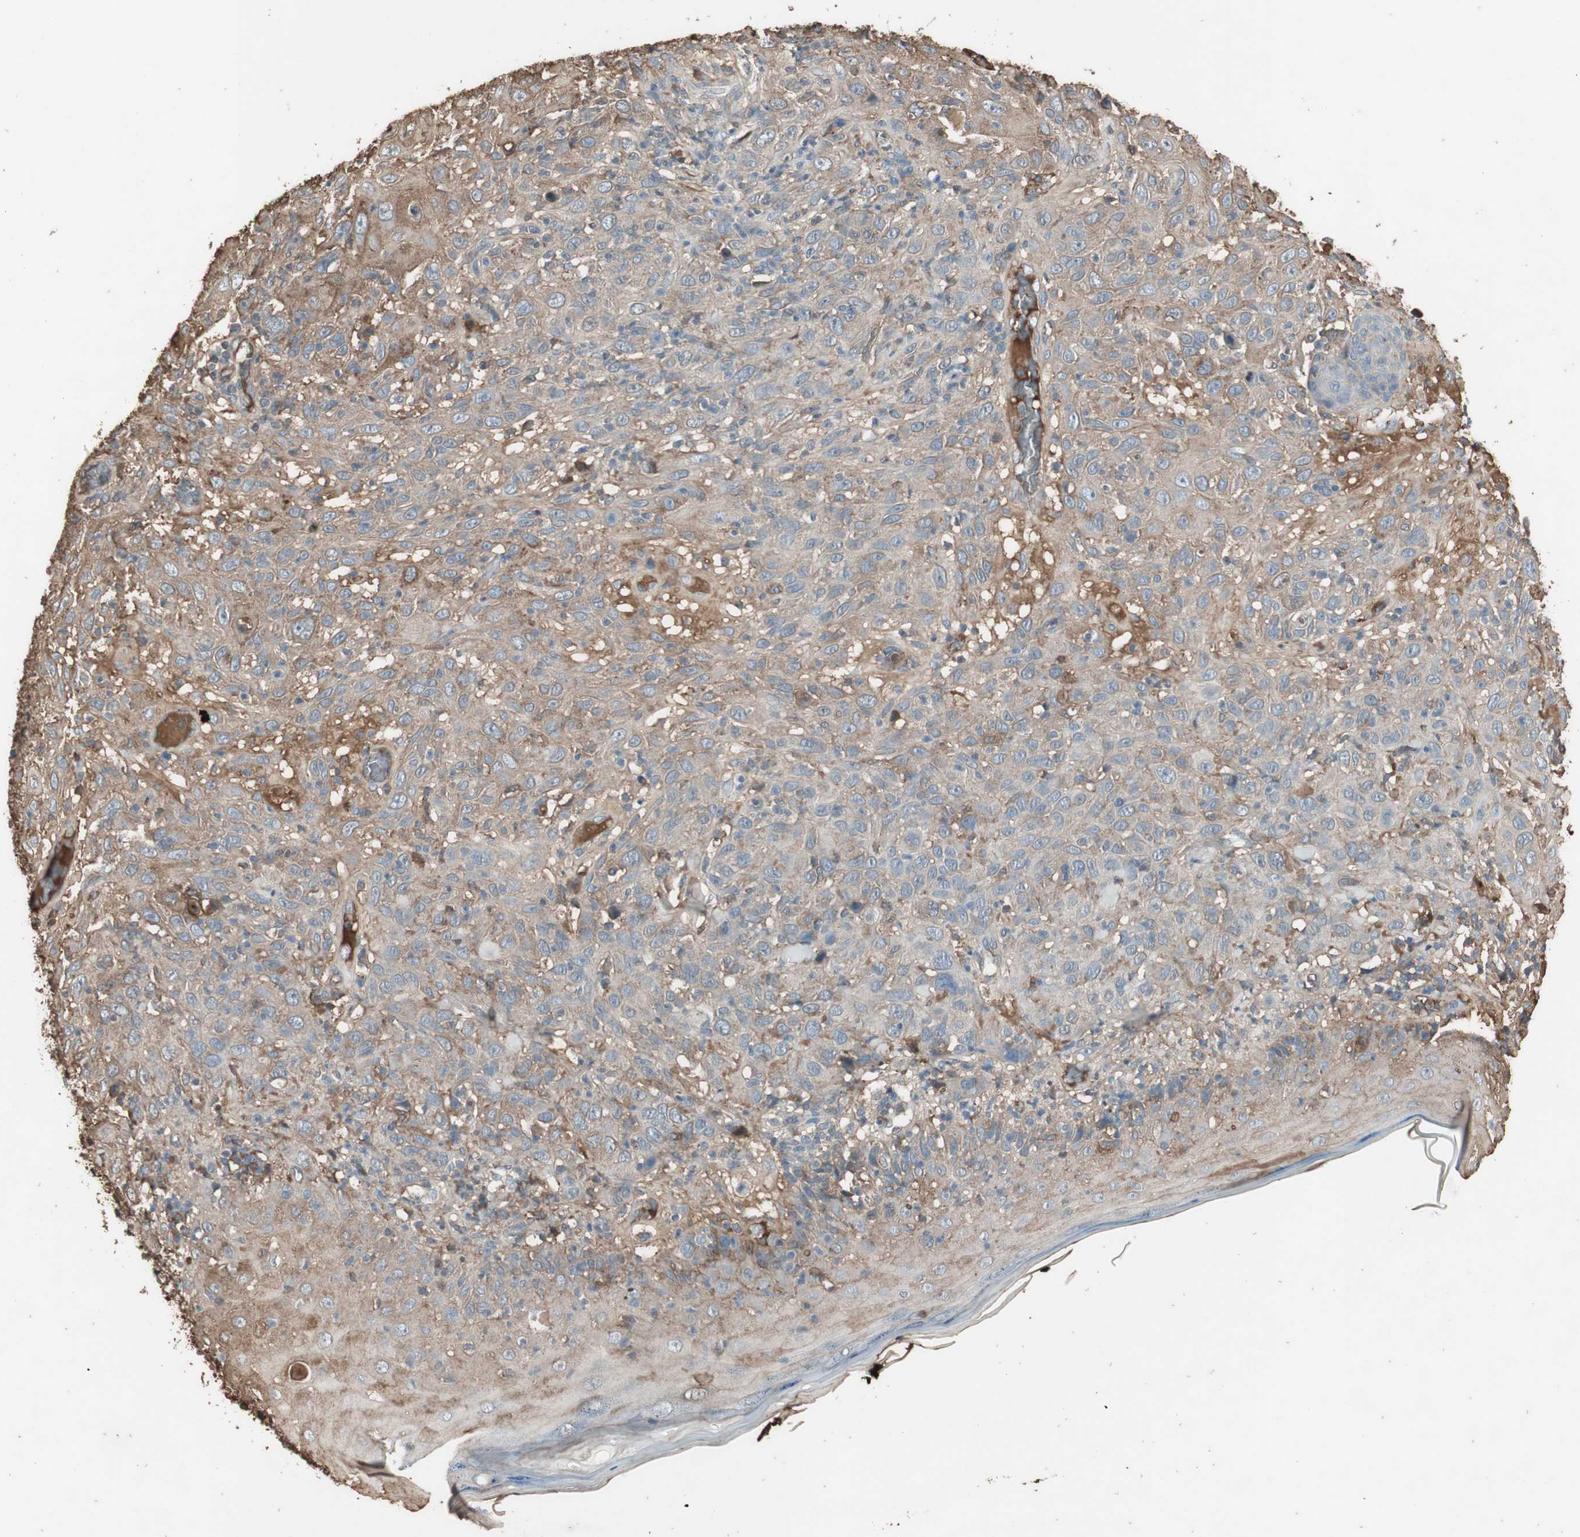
{"staining": {"intensity": "weak", "quantity": ">75%", "location": "cytoplasmic/membranous"}, "tissue": "skin cancer", "cell_type": "Tumor cells", "image_type": "cancer", "snomed": [{"axis": "morphology", "description": "Squamous cell carcinoma, NOS"}, {"axis": "topography", "description": "Skin"}], "caption": "Tumor cells reveal low levels of weak cytoplasmic/membranous expression in about >75% of cells in human skin cancer.", "gene": "MMP14", "patient": {"sex": "female", "age": 88}}